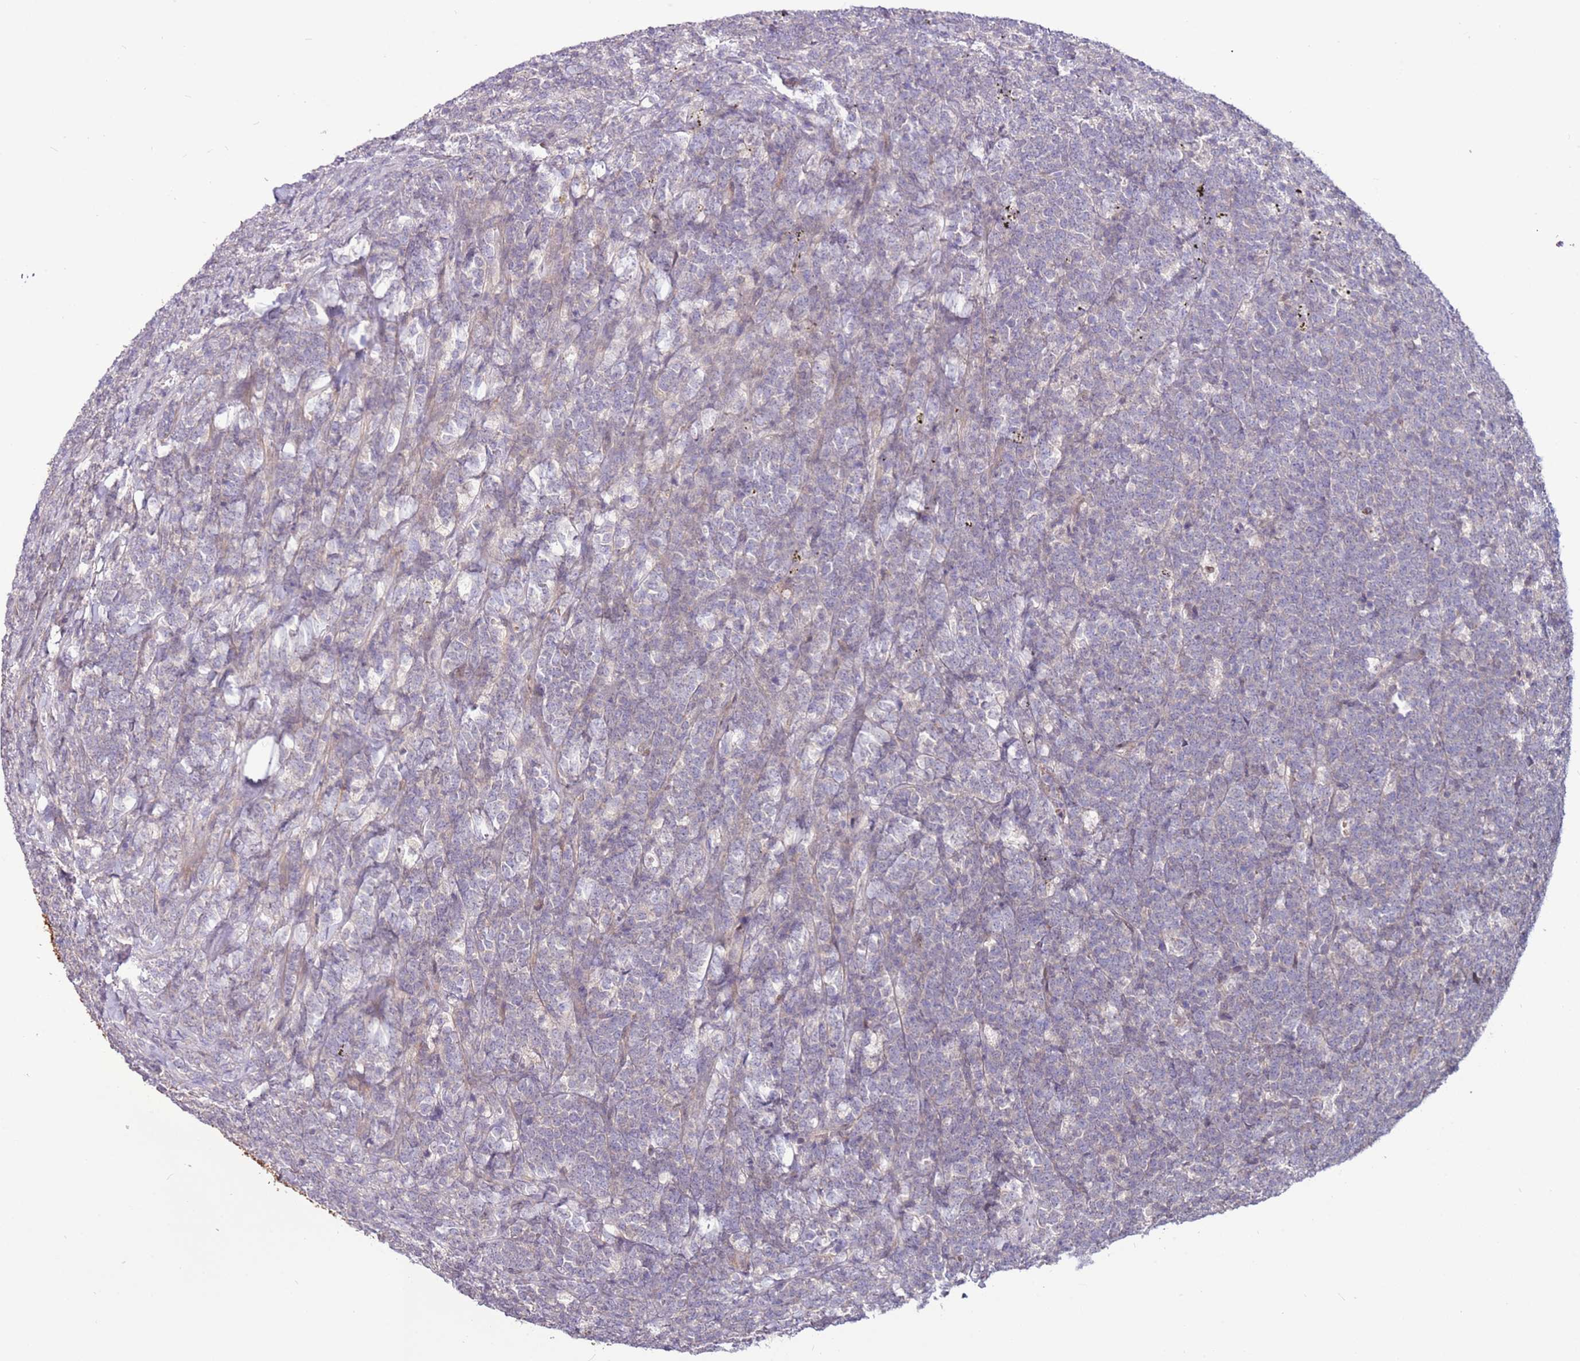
{"staining": {"intensity": "negative", "quantity": "none", "location": "none"}, "tissue": "lymphoma", "cell_type": "Tumor cells", "image_type": "cancer", "snomed": [{"axis": "morphology", "description": "Malignant lymphoma, non-Hodgkin's type, High grade"}, {"axis": "topography", "description": "Small intestine"}], "caption": "Tumor cells are negative for brown protein staining in high-grade malignant lymphoma, non-Hodgkin's type. (Immunohistochemistry, brightfield microscopy, high magnification).", "gene": "MTG2", "patient": {"sex": "male", "age": 8}}